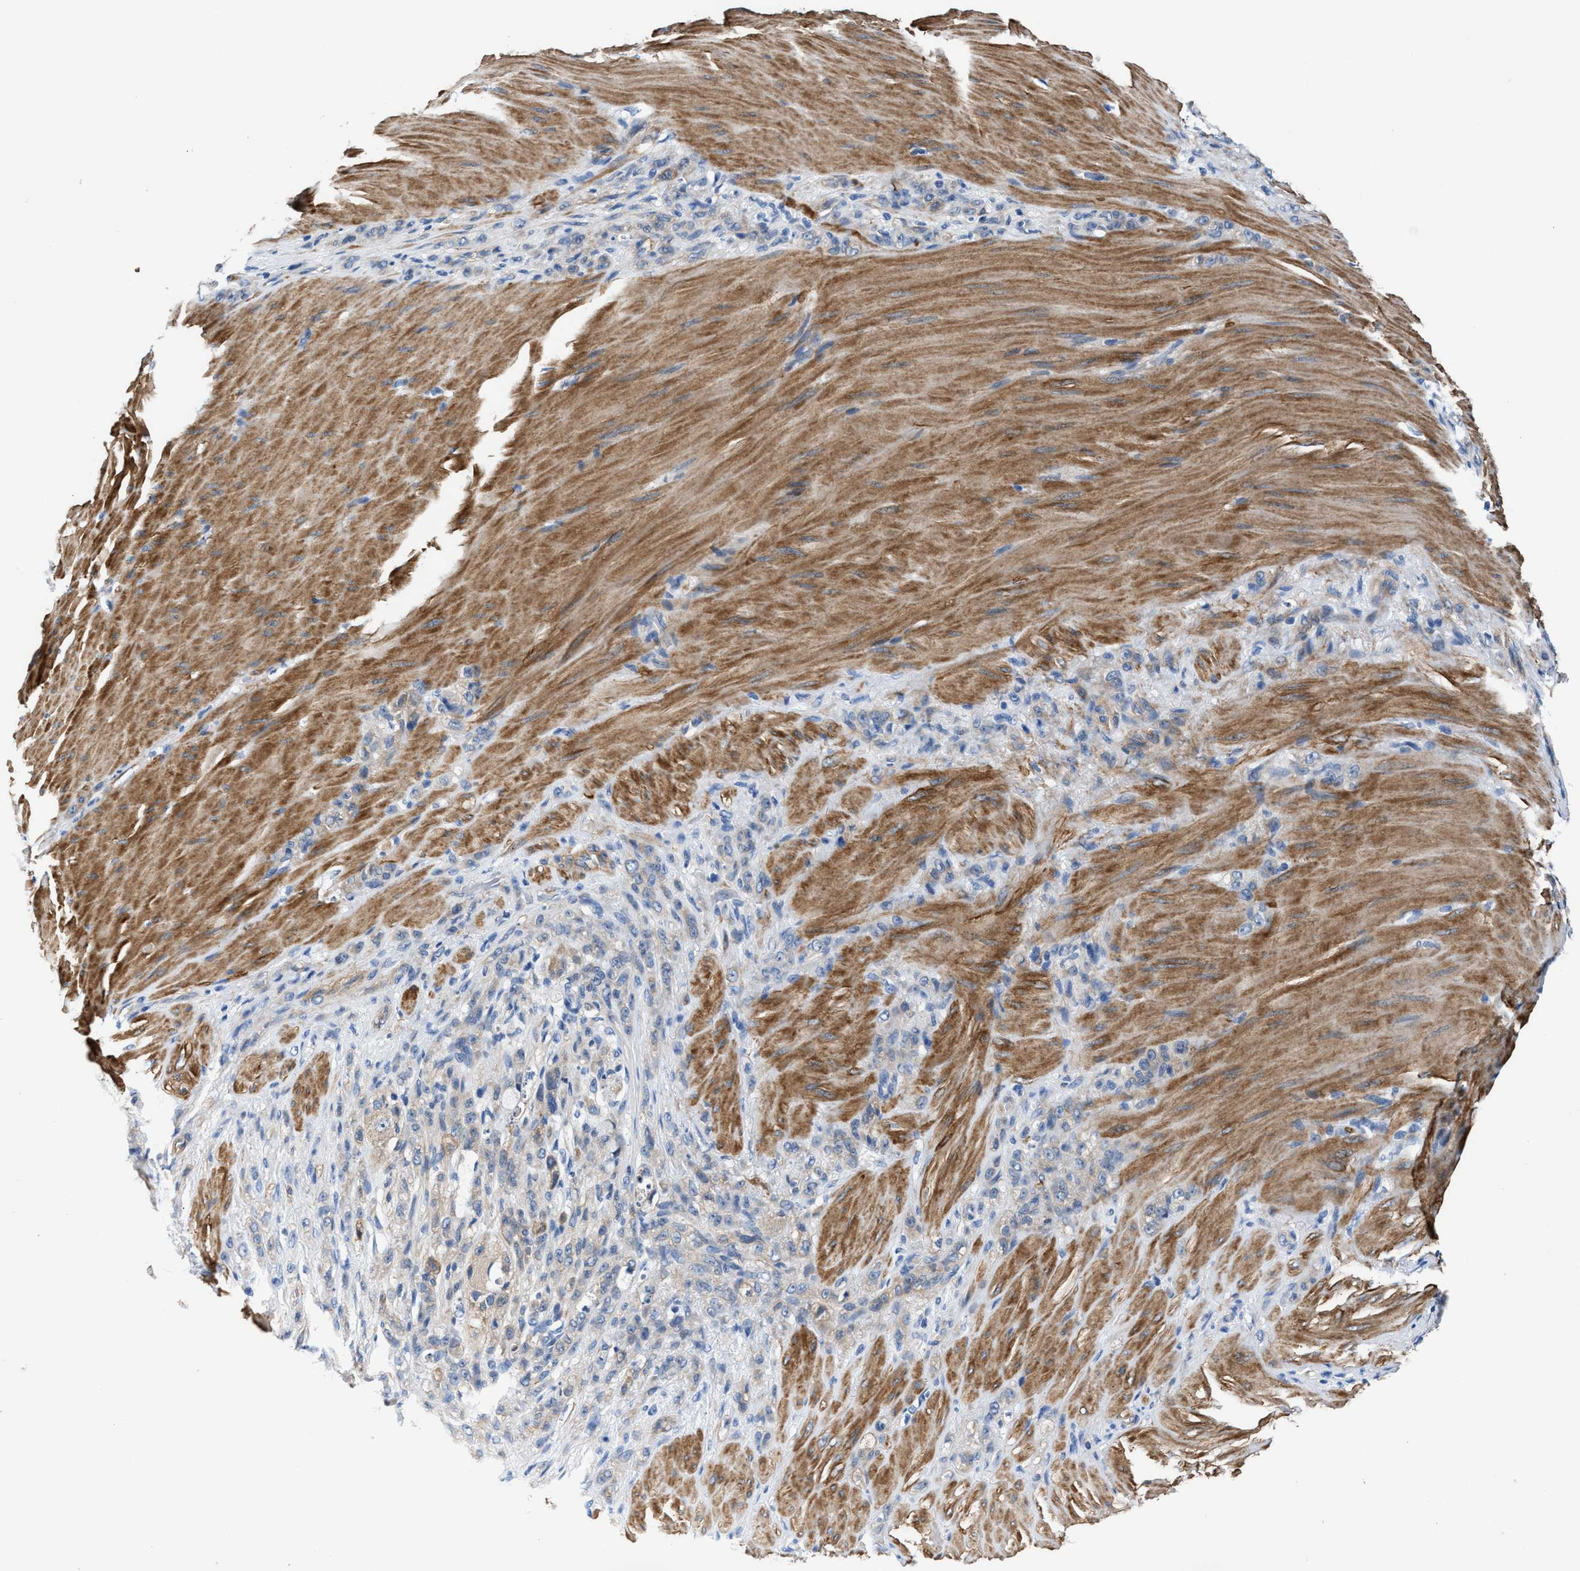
{"staining": {"intensity": "weak", "quantity": "25%-75%", "location": "cytoplasmic/membranous"}, "tissue": "stomach cancer", "cell_type": "Tumor cells", "image_type": "cancer", "snomed": [{"axis": "morphology", "description": "Normal tissue, NOS"}, {"axis": "morphology", "description": "Adenocarcinoma, NOS"}, {"axis": "topography", "description": "Stomach"}], "caption": "This is an image of IHC staining of stomach adenocarcinoma, which shows weak expression in the cytoplasmic/membranous of tumor cells.", "gene": "PARG", "patient": {"sex": "male", "age": 82}}